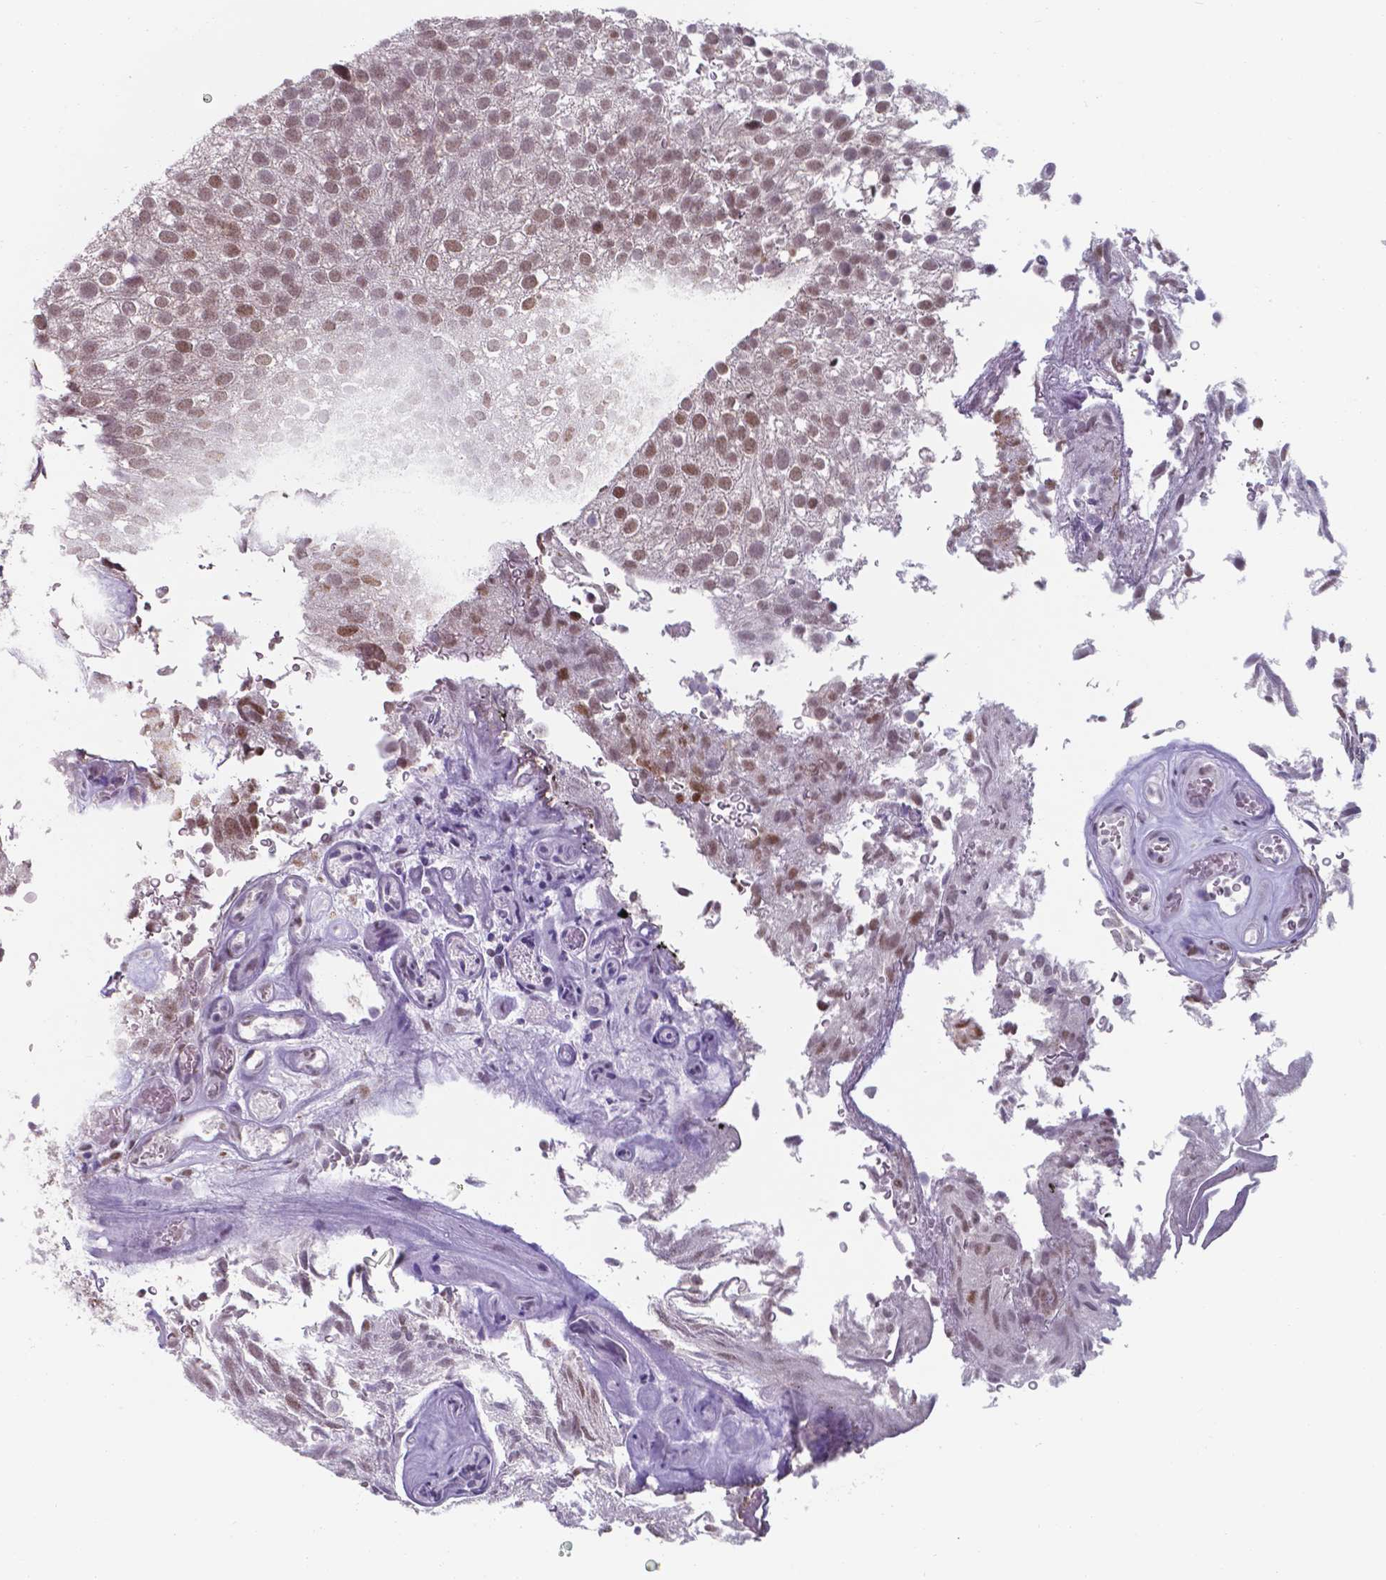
{"staining": {"intensity": "moderate", "quantity": ">75%", "location": "nuclear"}, "tissue": "urothelial cancer", "cell_type": "Tumor cells", "image_type": "cancer", "snomed": [{"axis": "morphology", "description": "Urothelial carcinoma, Low grade"}, {"axis": "topography", "description": "Urinary bladder"}], "caption": "The image reveals a brown stain indicating the presence of a protein in the nuclear of tumor cells in urothelial cancer.", "gene": "UBE2E2", "patient": {"sex": "male", "age": 78}}